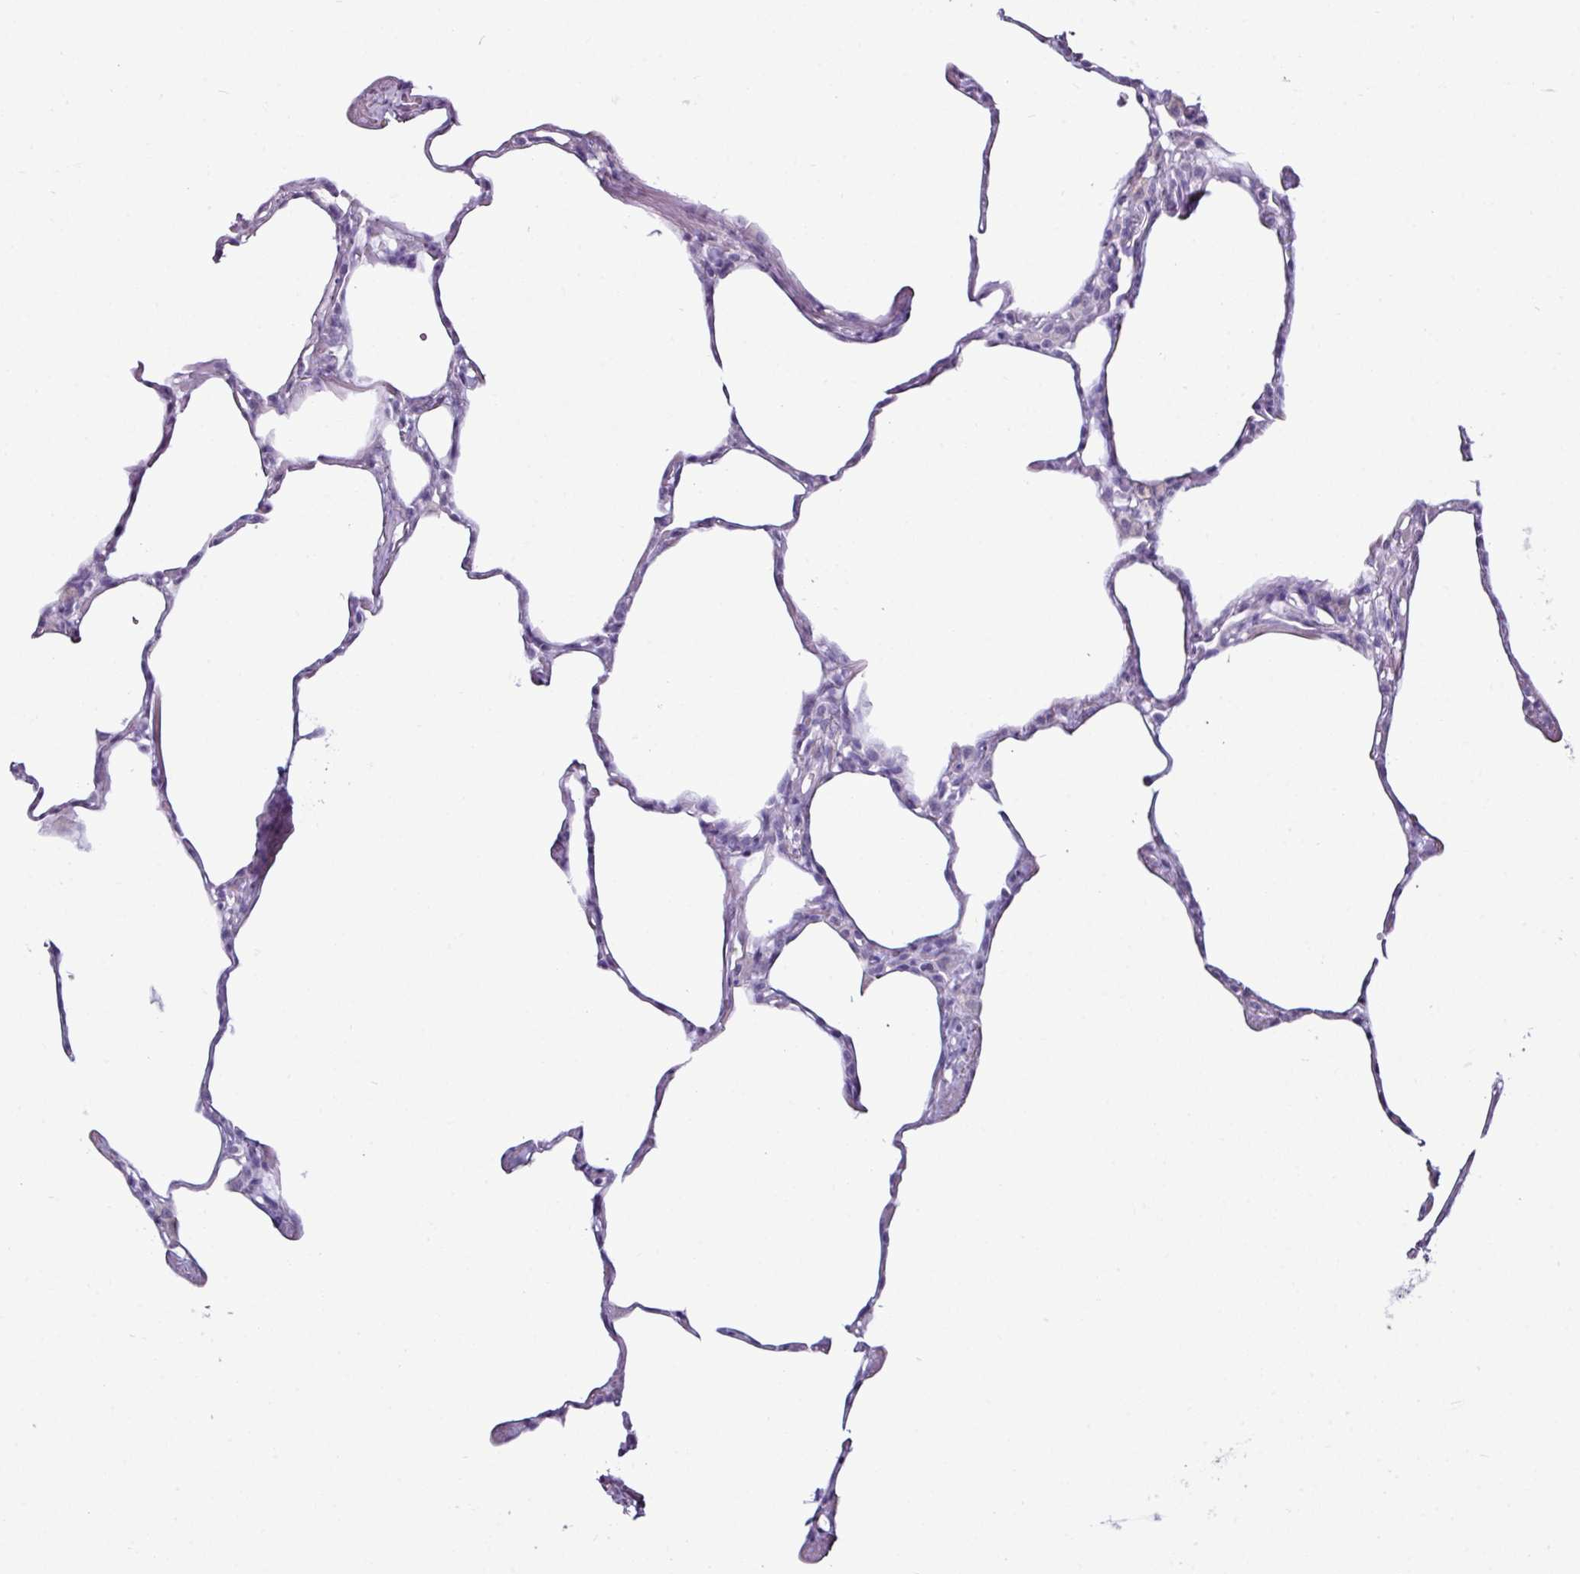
{"staining": {"intensity": "negative", "quantity": "none", "location": "none"}, "tissue": "lung", "cell_type": "Alveolar cells", "image_type": "normal", "snomed": [{"axis": "morphology", "description": "Normal tissue, NOS"}, {"axis": "topography", "description": "Lung"}], "caption": "This is an IHC image of benign human lung. There is no positivity in alveolar cells.", "gene": "GLP2R", "patient": {"sex": "male", "age": 65}}